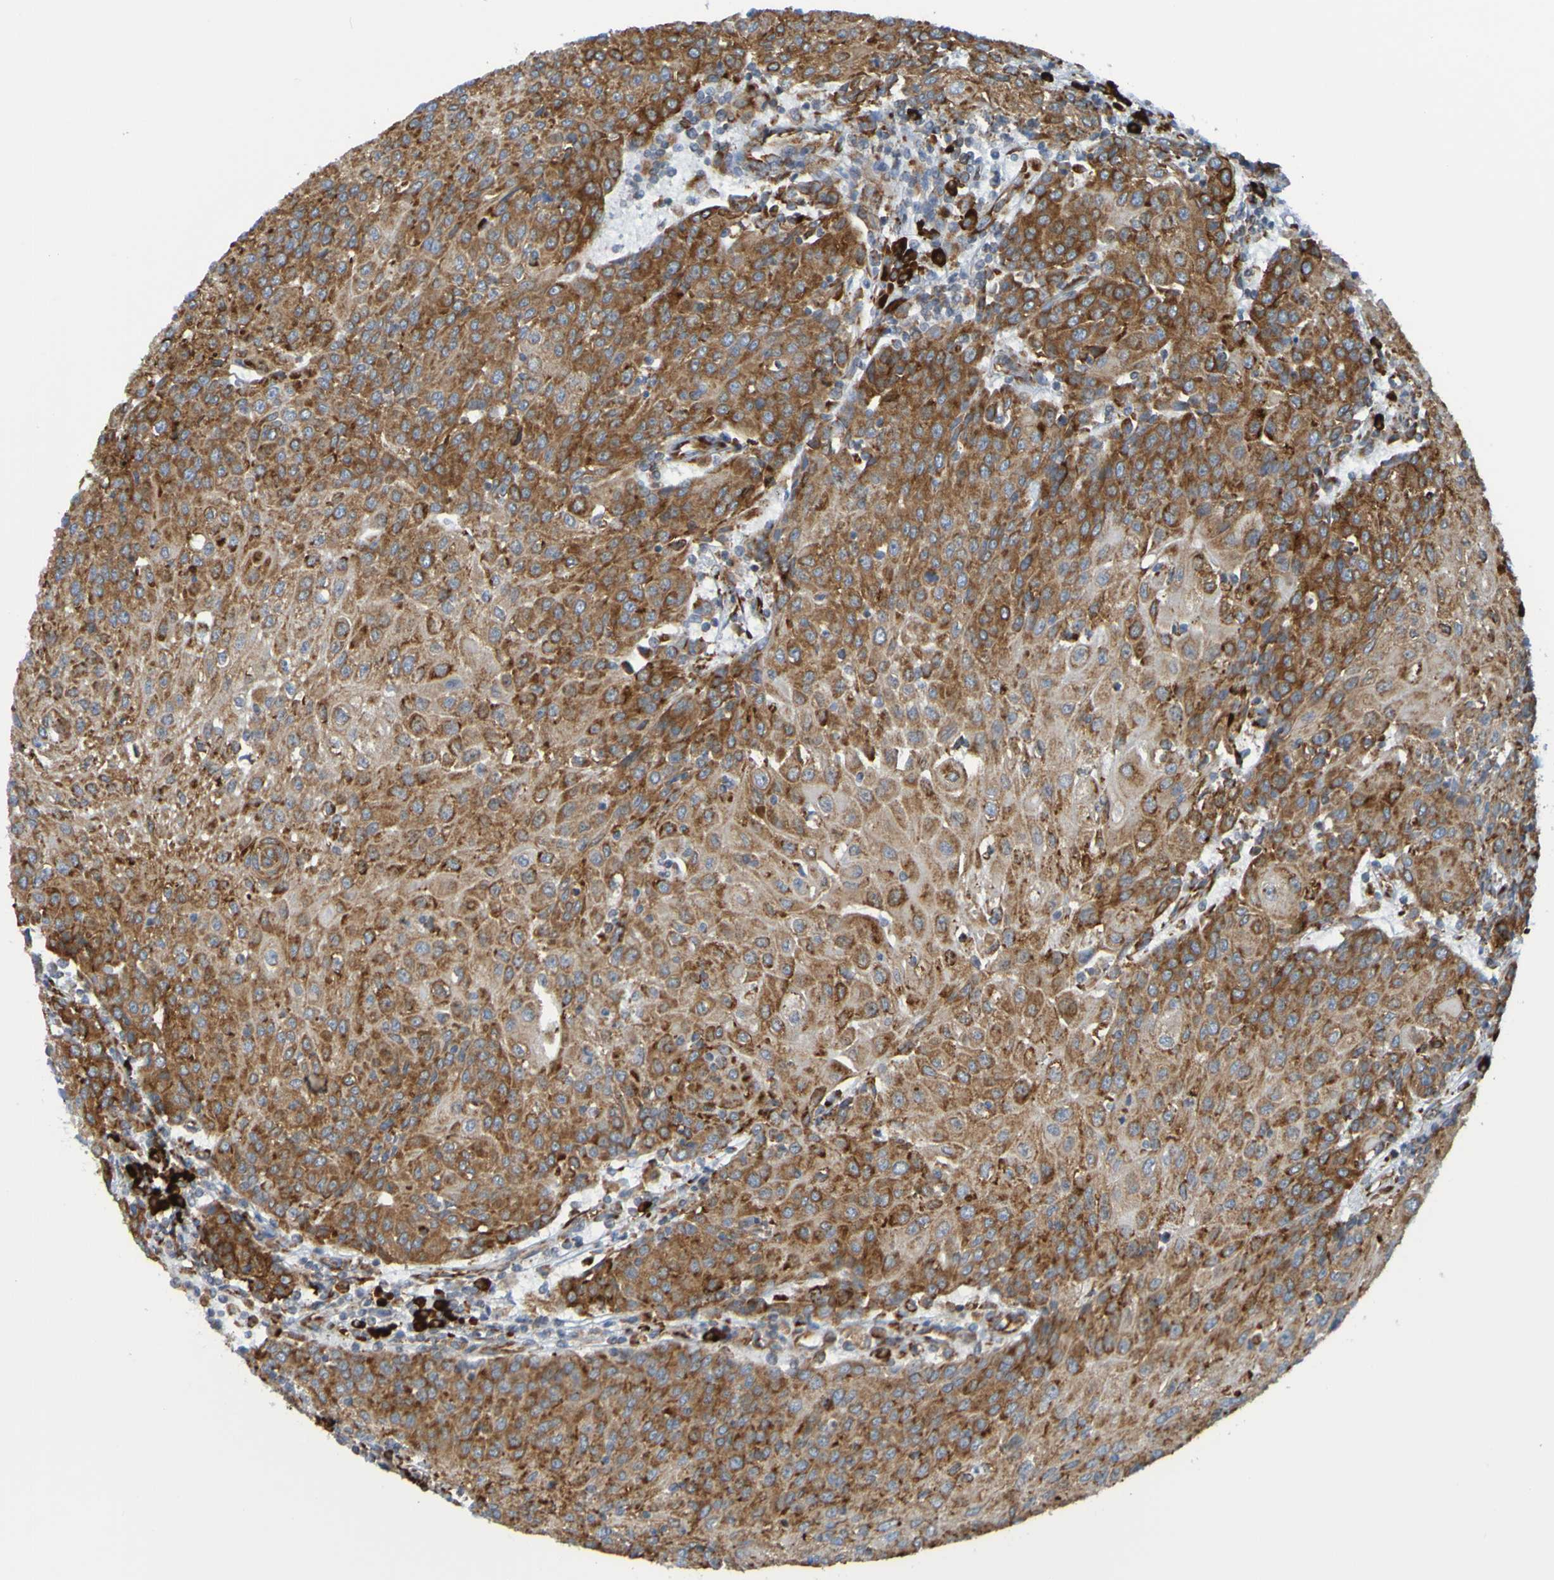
{"staining": {"intensity": "moderate", "quantity": ">75%", "location": "cytoplasmic/membranous"}, "tissue": "urothelial cancer", "cell_type": "Tumor cells", "image_type": "cancer", "snomed": [{"axis": "morphology", "description": "Urothelial carcinoma, High grade"}, {"axis": "topography", "description": "Urinary bladder"}], "caption": "Human urothelial cancer stained with a protein marker displays moderate staining in tumor cells.", "gene": "SSR1", "patient": {"sex": "female", "age": 85}}